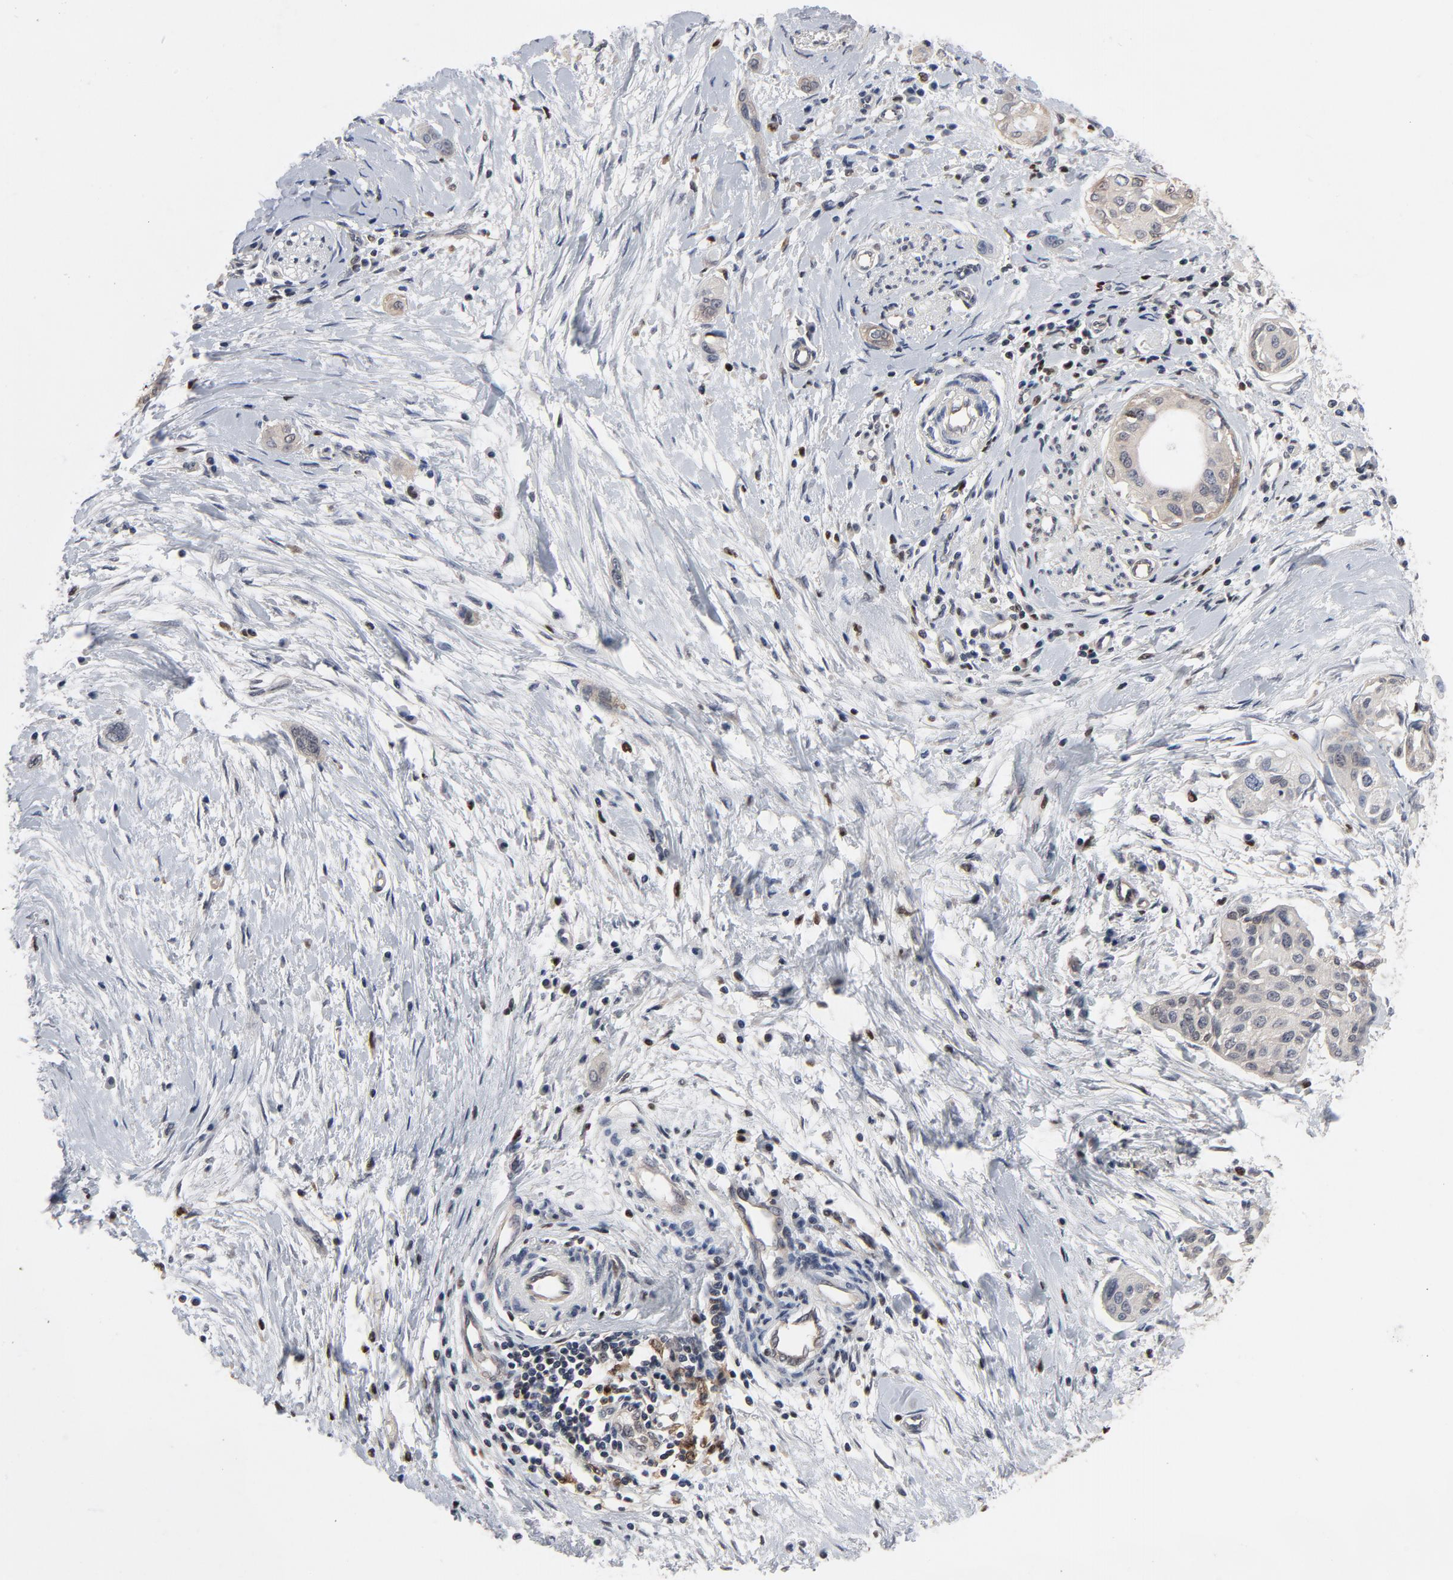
{"staining": {"intensity": "weak", "quantity": "25%-75%", "location": "cytoplasmic/membranous"}, "tissue": "pancreatic cancer", "cell_type": "Tumor cells", "image_type": "cancer", "snomed": [{"axis": "morphology", "description": "Adenocarcinoma, NOS"}, {"axis": "topography", "description": "Pancreas"}], "caption": "Pancreatic cancer (adenocarcinoma) stained with immunohistochemistry (IHC) demonstrates weak cytoplasmic/membranous staining in approximately 25%-75% of tumor cells.", "gene": "NFKB1", "patient": {"sex": "female", "age": 60}}